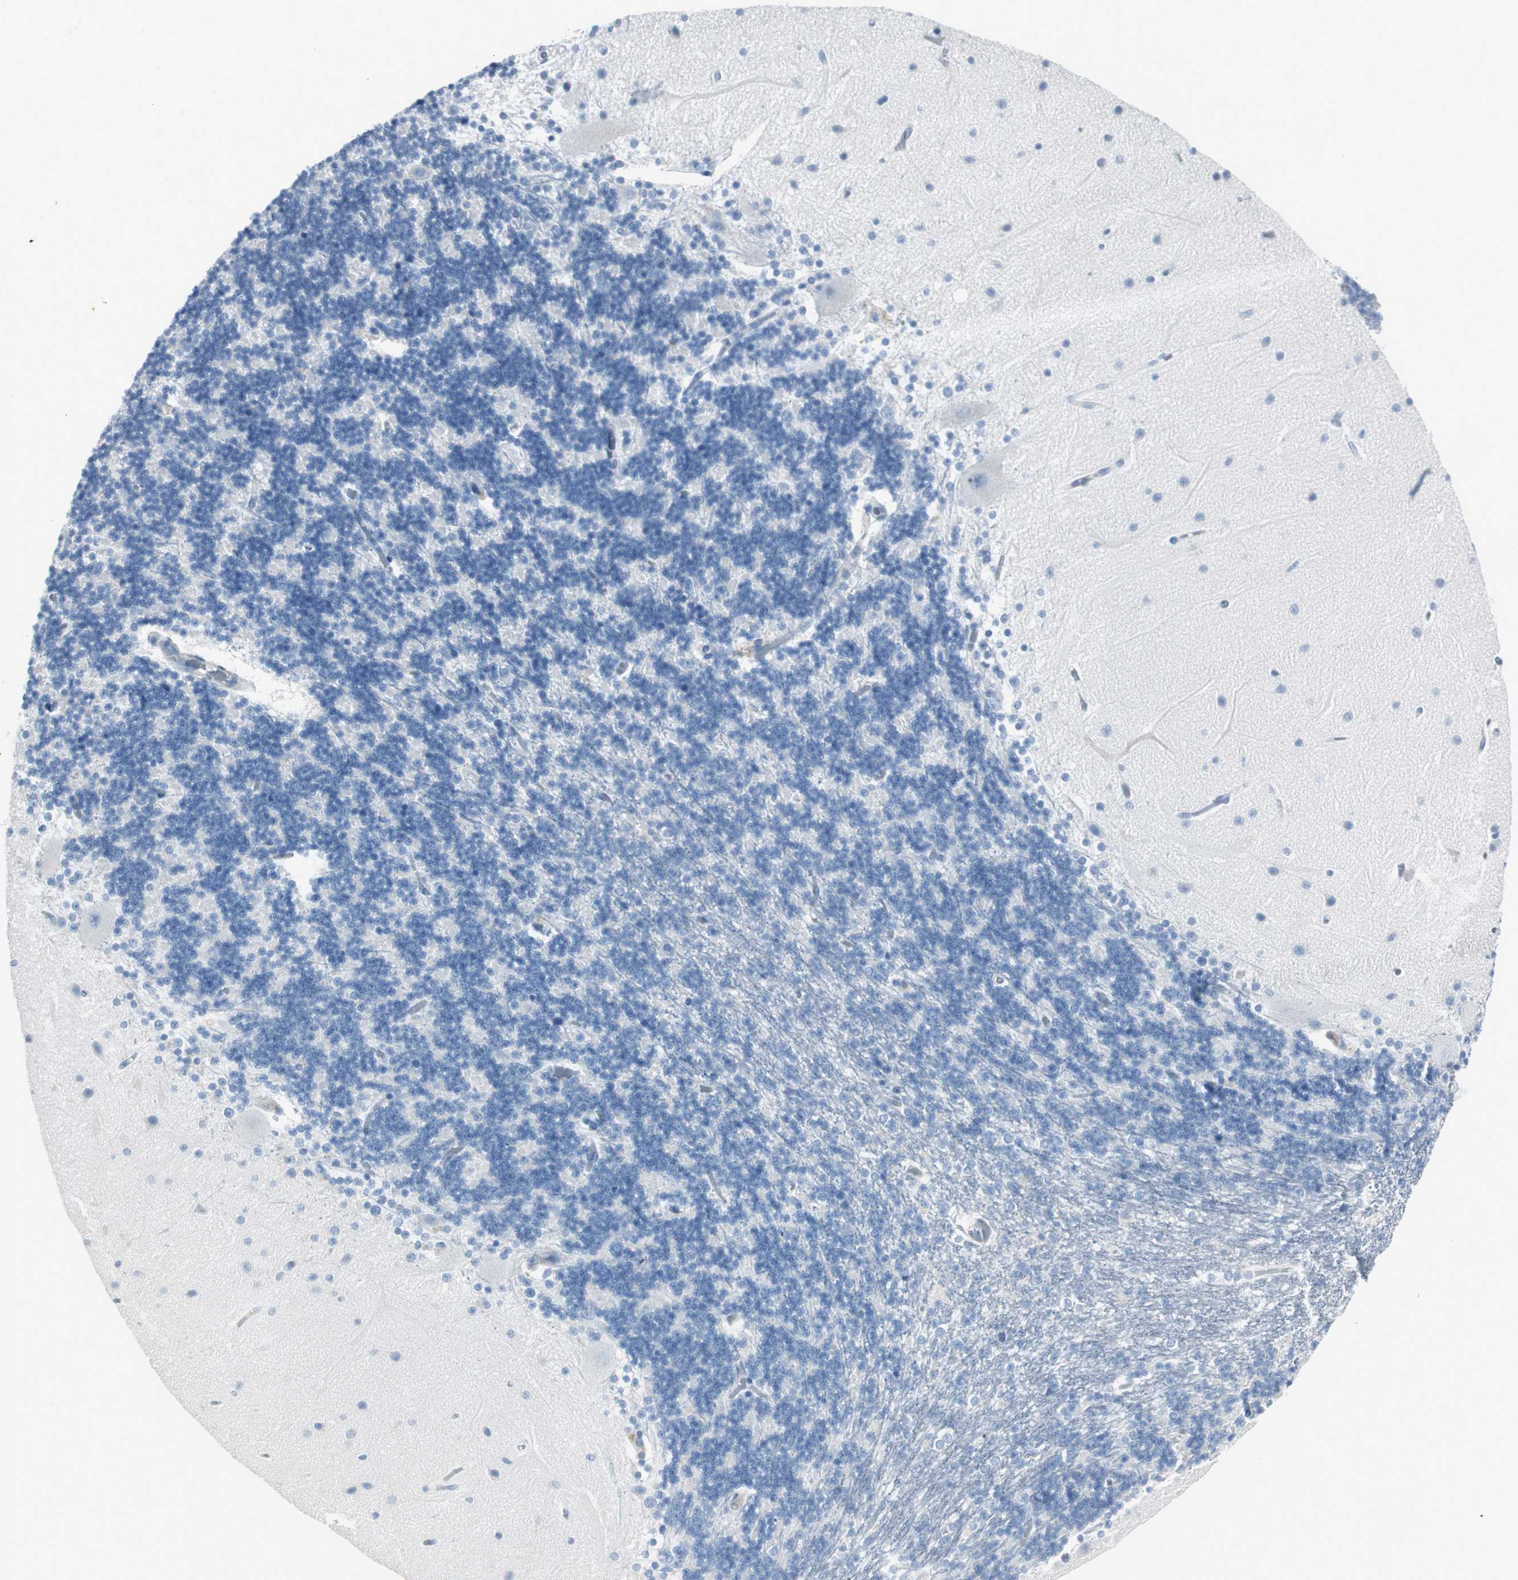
{"staining": {"intensity": "negative", "quantity": "none", "location": "none"}, "tissue": "cerebellum", "cell_type": "Cells in granular layer", "image_type": "normal", "snomed": [{"axis": "morphology", "description": "Normal tissue, NOS"}, {"axis": "topography", "description": "Cerebellum"}], "caption": "Cells in granular layer show no significant staining in benign cerebellum. (DAB (3,3'-diaminobenzidine) immunohistochemistry (IHC) with hematoxylin counter stain).", "gene": "CDHR5", "patient": {"sex": "female", "age": 54}}